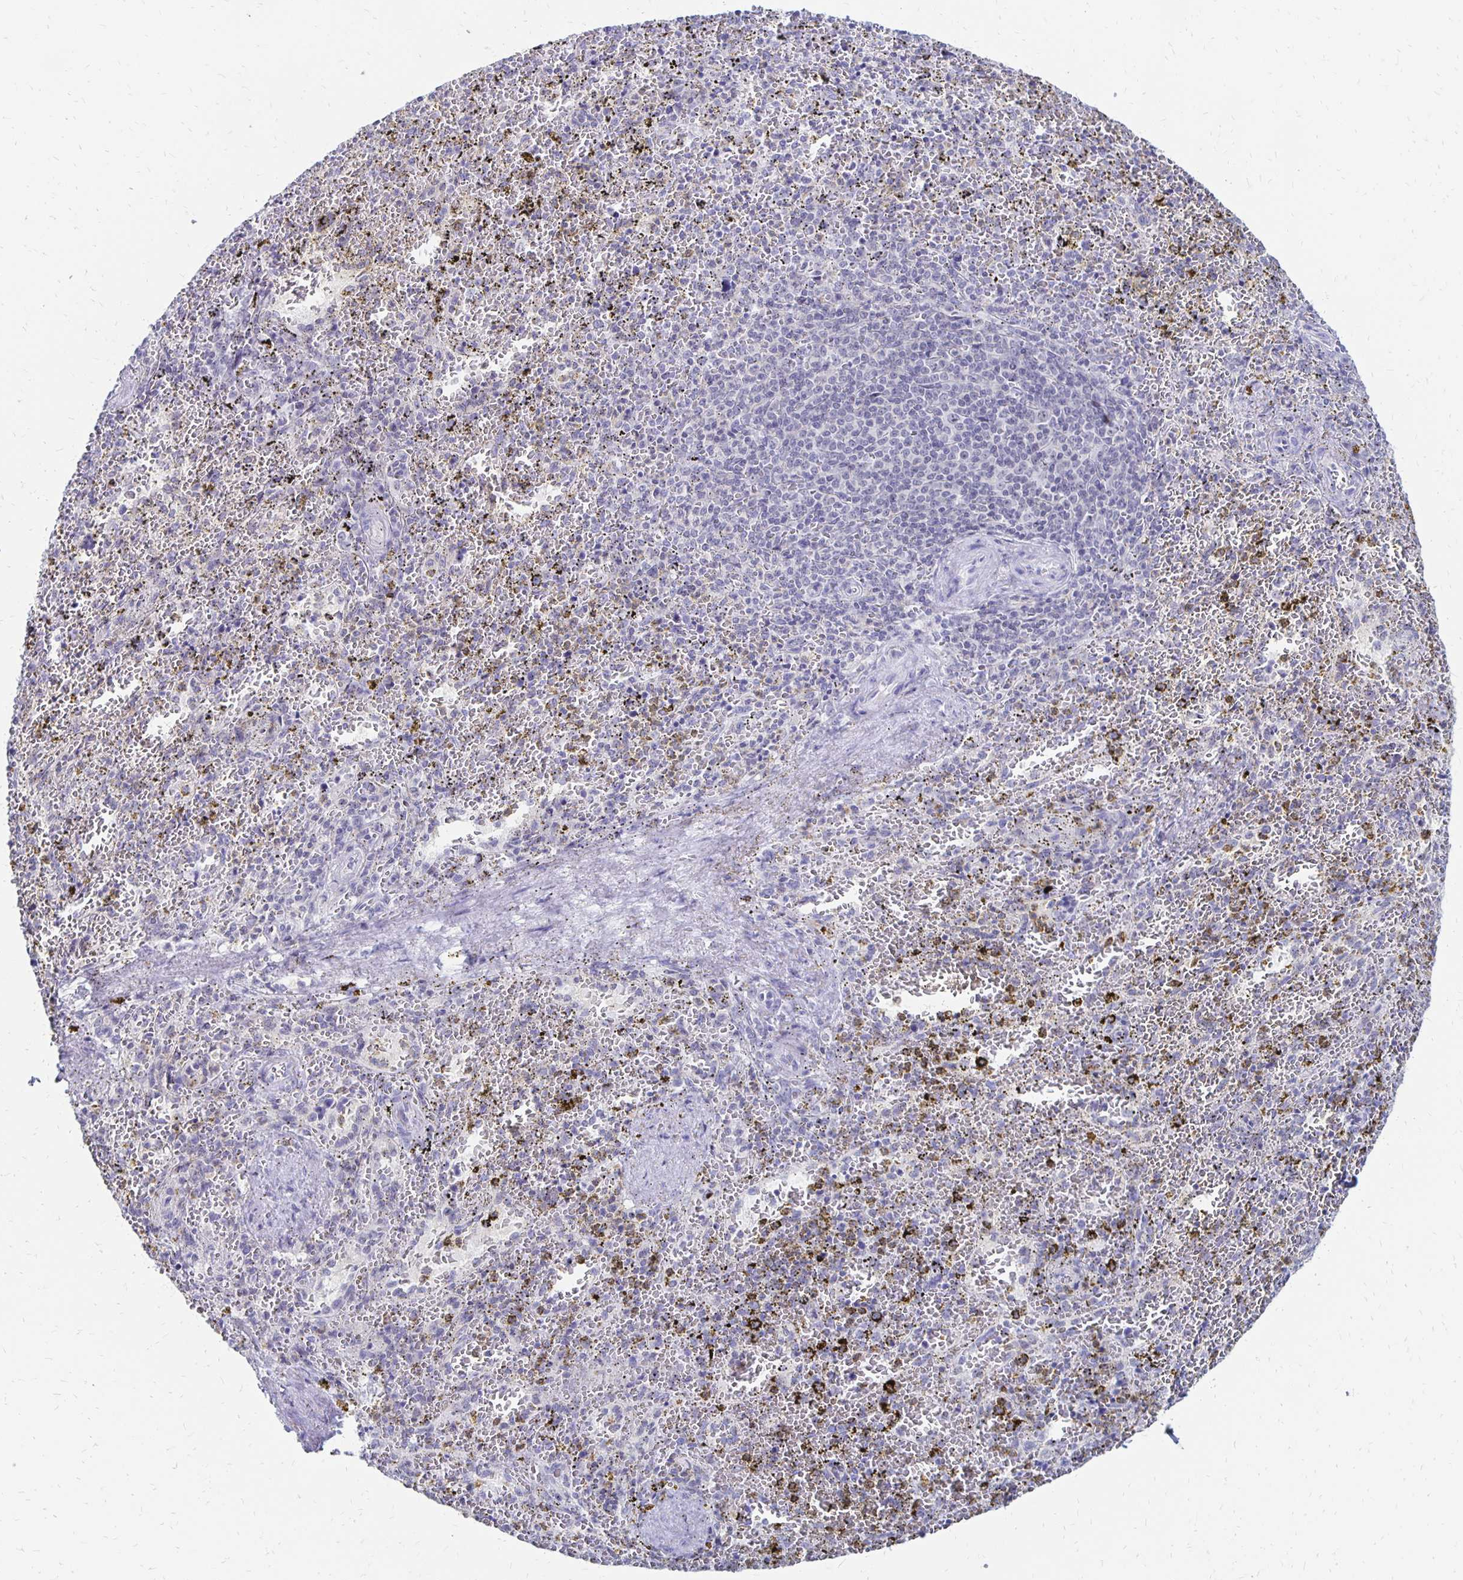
{"staining": {"intensity": "negative", "quantity": "none", "location": "none"}, "tissue": "spleen", "cell_type": "Cells in red pulp", "image_type": "normal", "snomed": [{"axis": "morphology", "description": "Normal tissue, NOS"}, {"axis": "topography", "description": "Spleen"}], "caption": "The IHC photomicrograph has no significant staining in cells in red pulp of spleen. The staining is performed using DAB (3,3'-diaminobenzidine) brown chromogen with nuclei counter-stained in using hematoxylin.", "gene": "SYT2", "patient": {"sex": "female", "age": 50}}